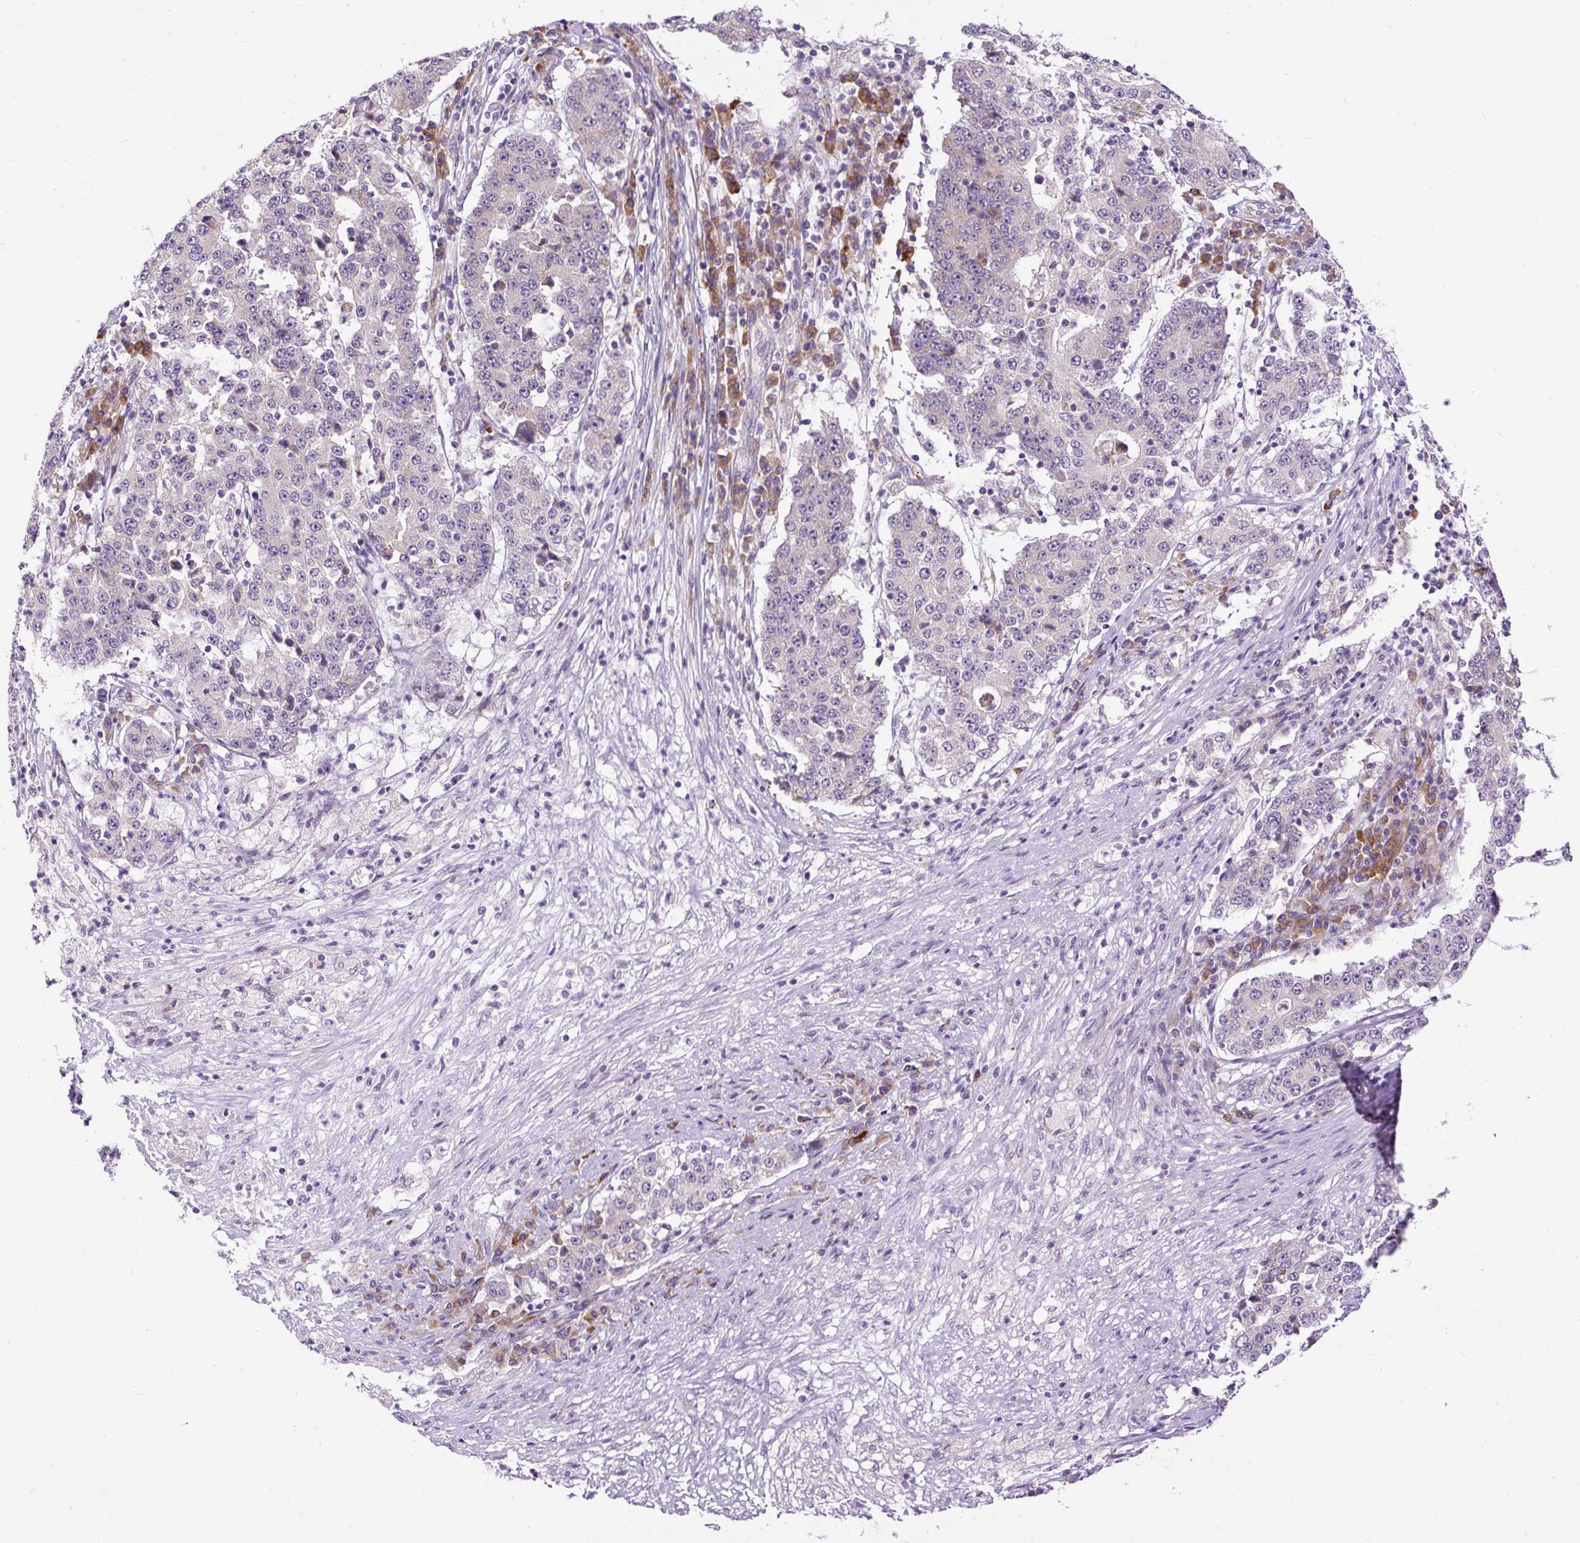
{"staining": {"intensity": "negative", "quantity": "none", "location": "none"}, "tissue": "stomach cancer", "cell_type": "Tumor cells", "image_type": "cancer", "snomed": [{"axis": "morphology", "description": "Adenocarcinoma, NOS"}, {"axis": "topography", "description": "Stomach"}], "caption": "A histopathology image of human stomach cancer (adenocarcinoma) is negative for staining in tumor cells.", "gene": "FMC1", "patient": {"sex": "male", "age": 59}}